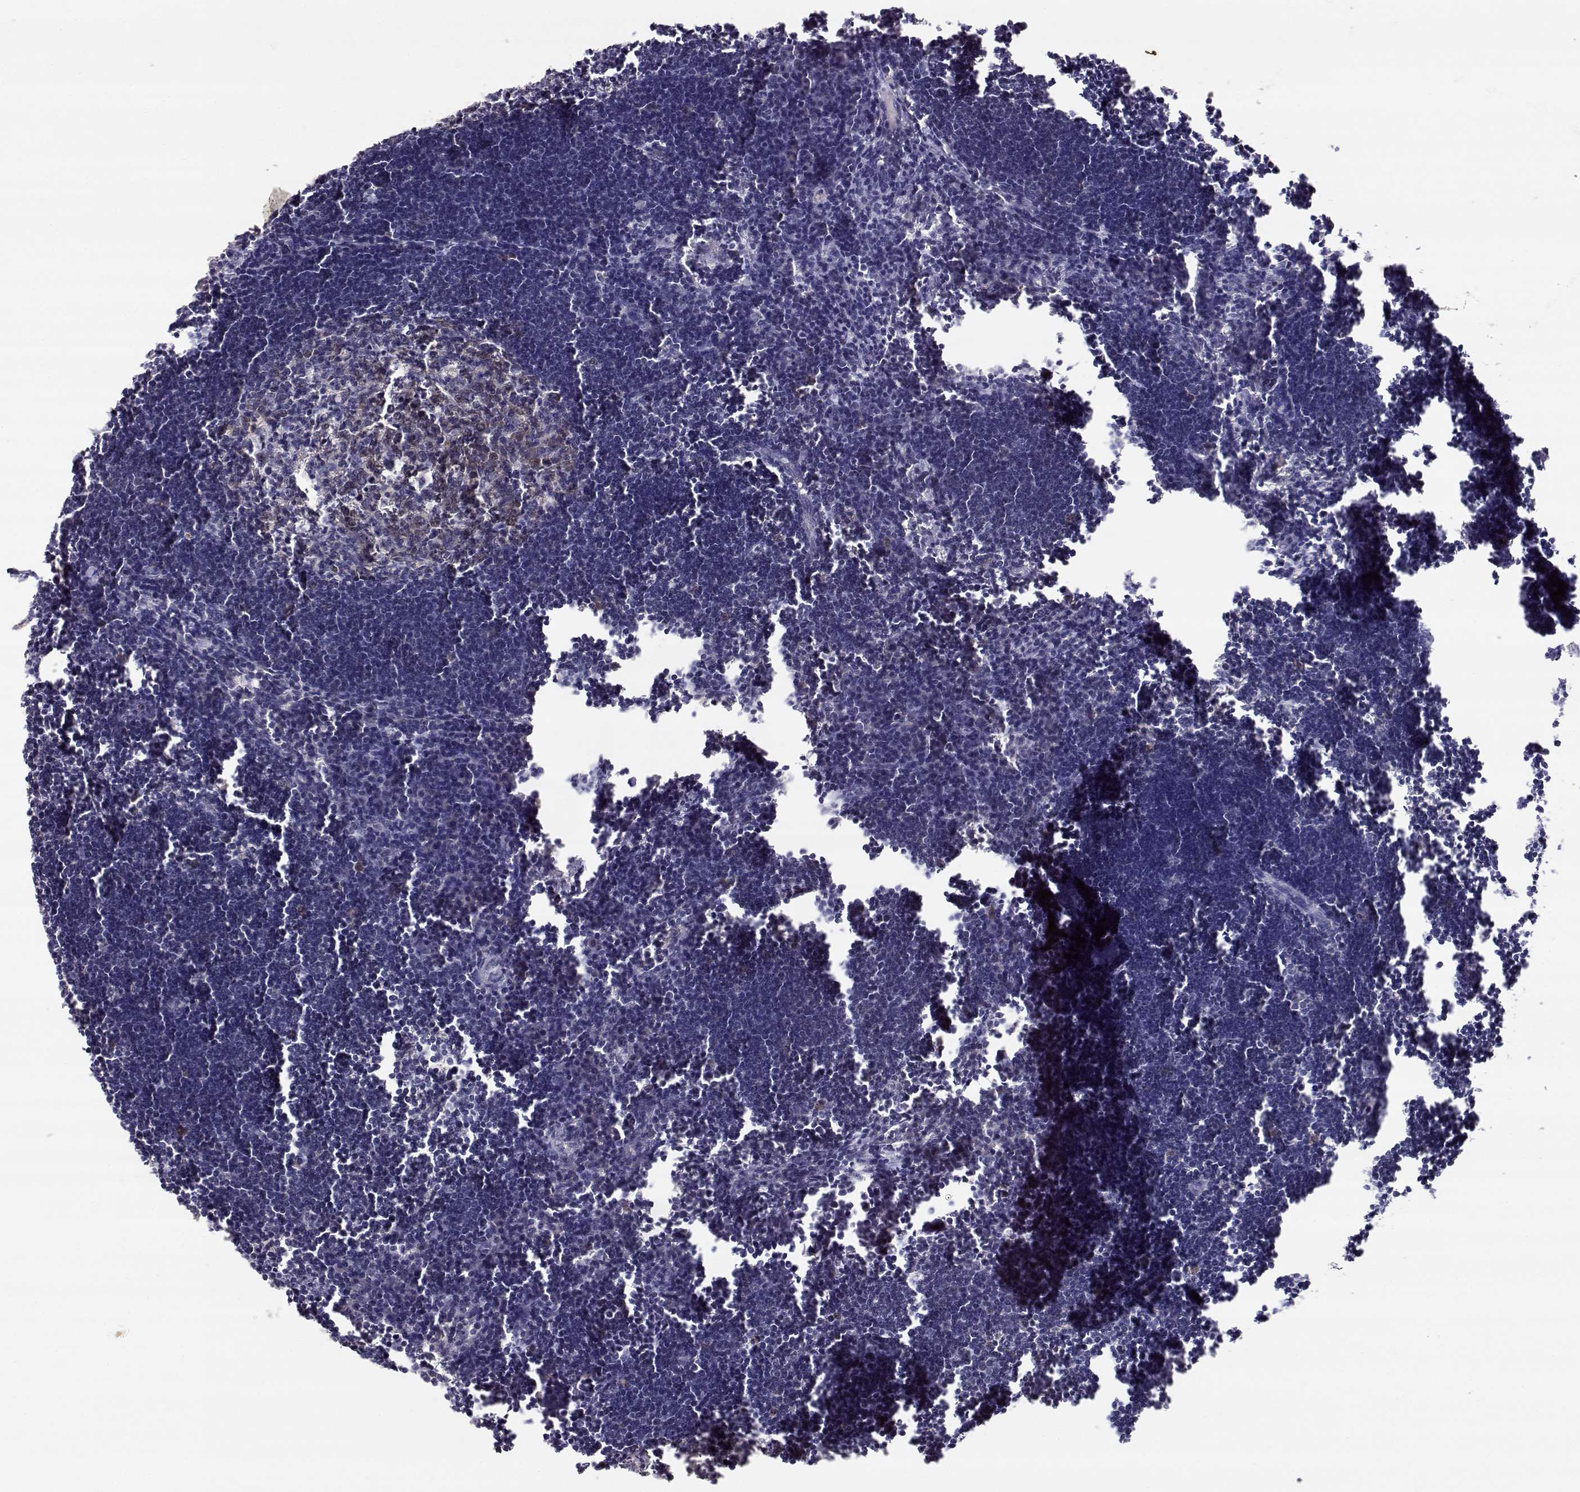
{"staining": {"intensity": "moderate", "quantity": "<25%", "location": "cytoplasmic/membranous,nuclear"}, "tissue": "lymph node", "cell_type": "Non-germinal center cells", "image_type": "normal", "snomed": [{"axis": "morphology", "description": "Normal tissue, NOS"}, {"axis": "topography", "description": "Lymph node"}], "caption": "Protein expression analysis of normal lymph node reveals moderate cytoplasmic/membranous,nuclear staining in approximately <25% of non-germinal center cells. The staining was performed using DAB, with brown indicating positive protein expression. Nuclei are stained blue with hematoxylin.", "gene": "RAD51", "patient": {"sex": "male", "age": 55}}